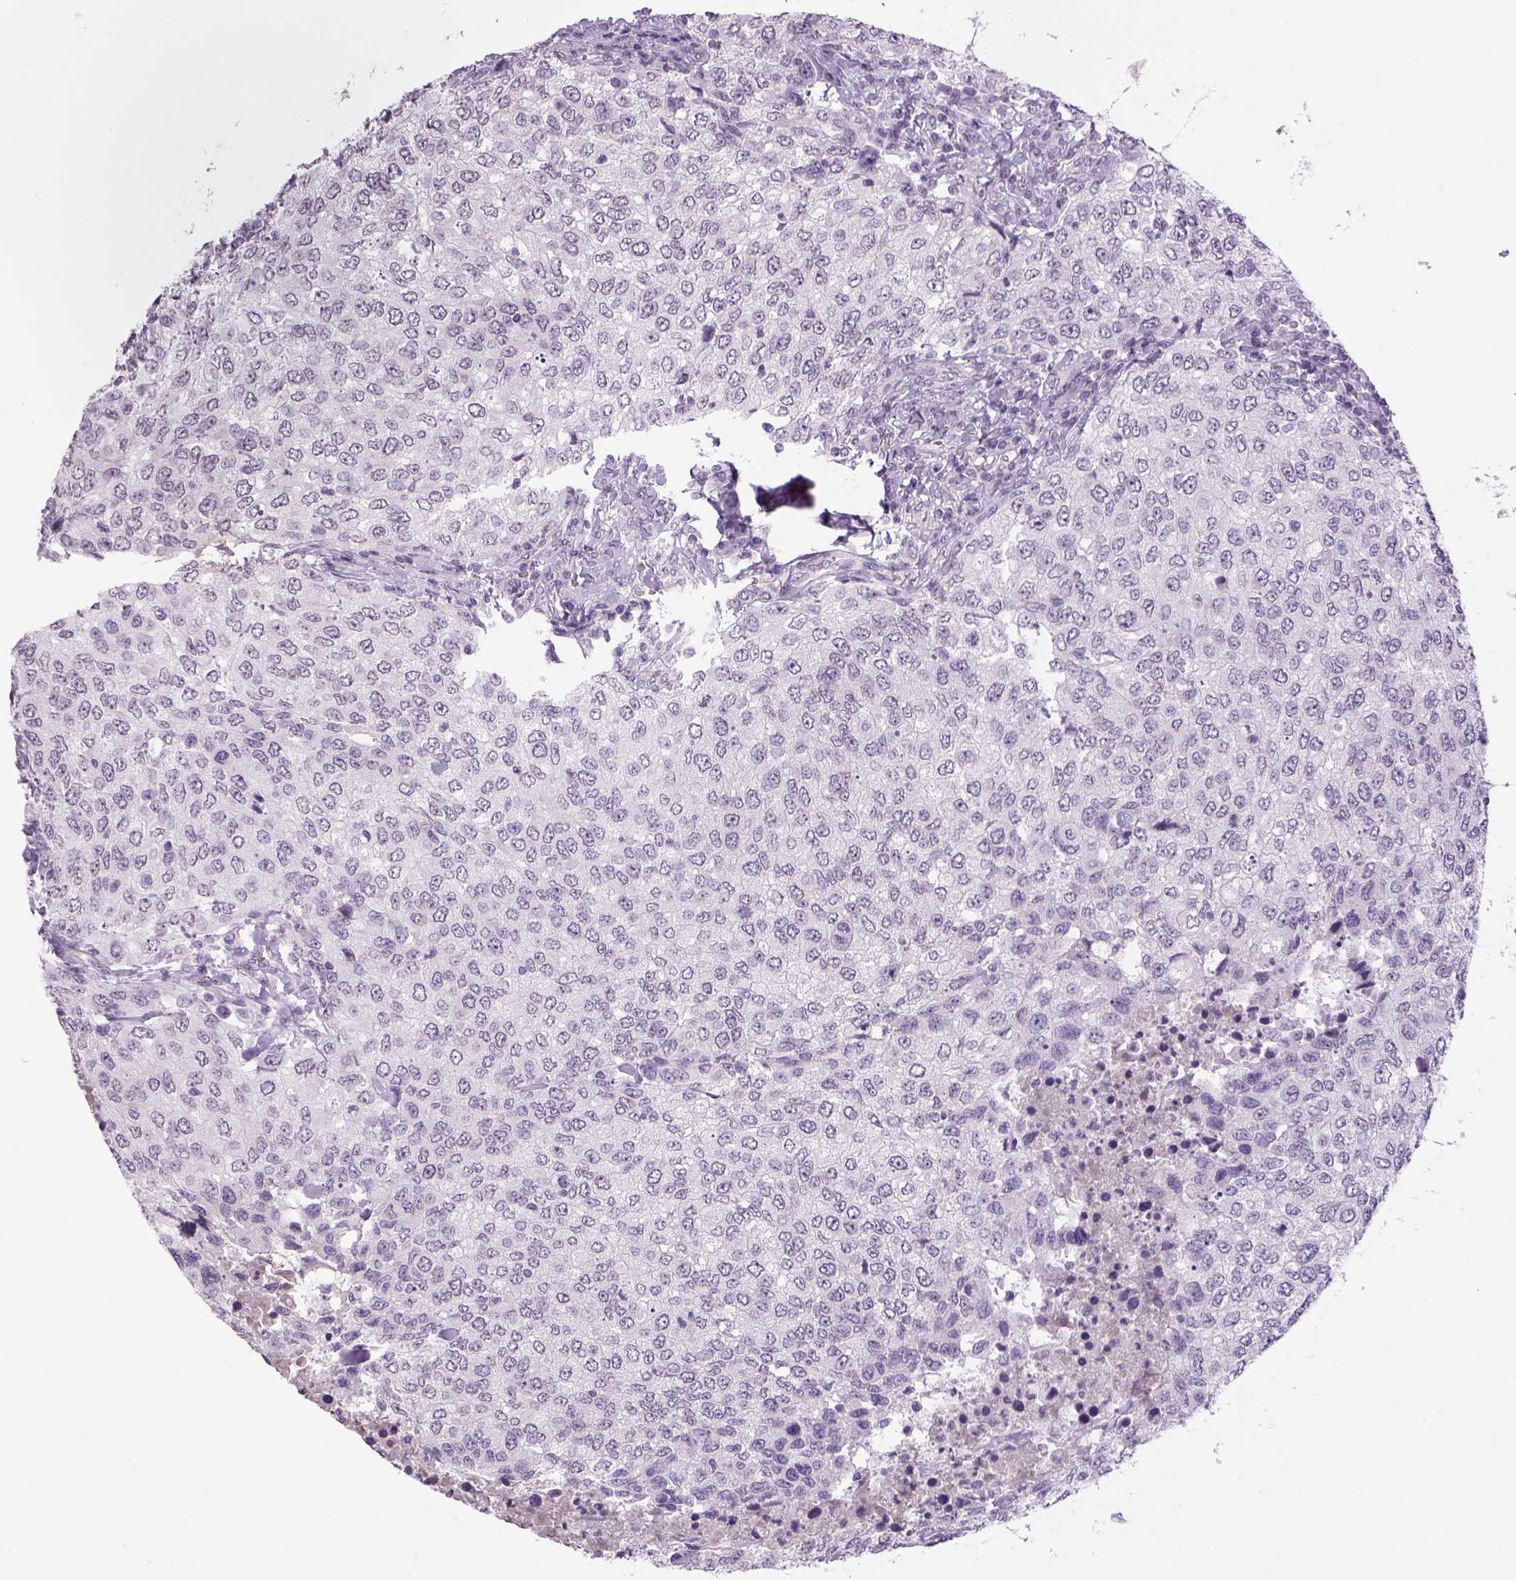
{"staining": {"intensity": "negative", "quantity": "none", "location": "none"}, "tissue": "urothelial cancer", "cell_type": "Tumor cells", "image_type": "cancer", "snomed": [{"axis": "morphology", "description": "Urothelial carcinoma, High grade"}, {"axis": "topography", "description": "Urinary bladder"}], "caption": "Immunohistochemical staining of urothelial cancer displays no significant expression in tumor cells.", "gene": "PRRT1", "patient": {"sex": "female", "age": 78}}